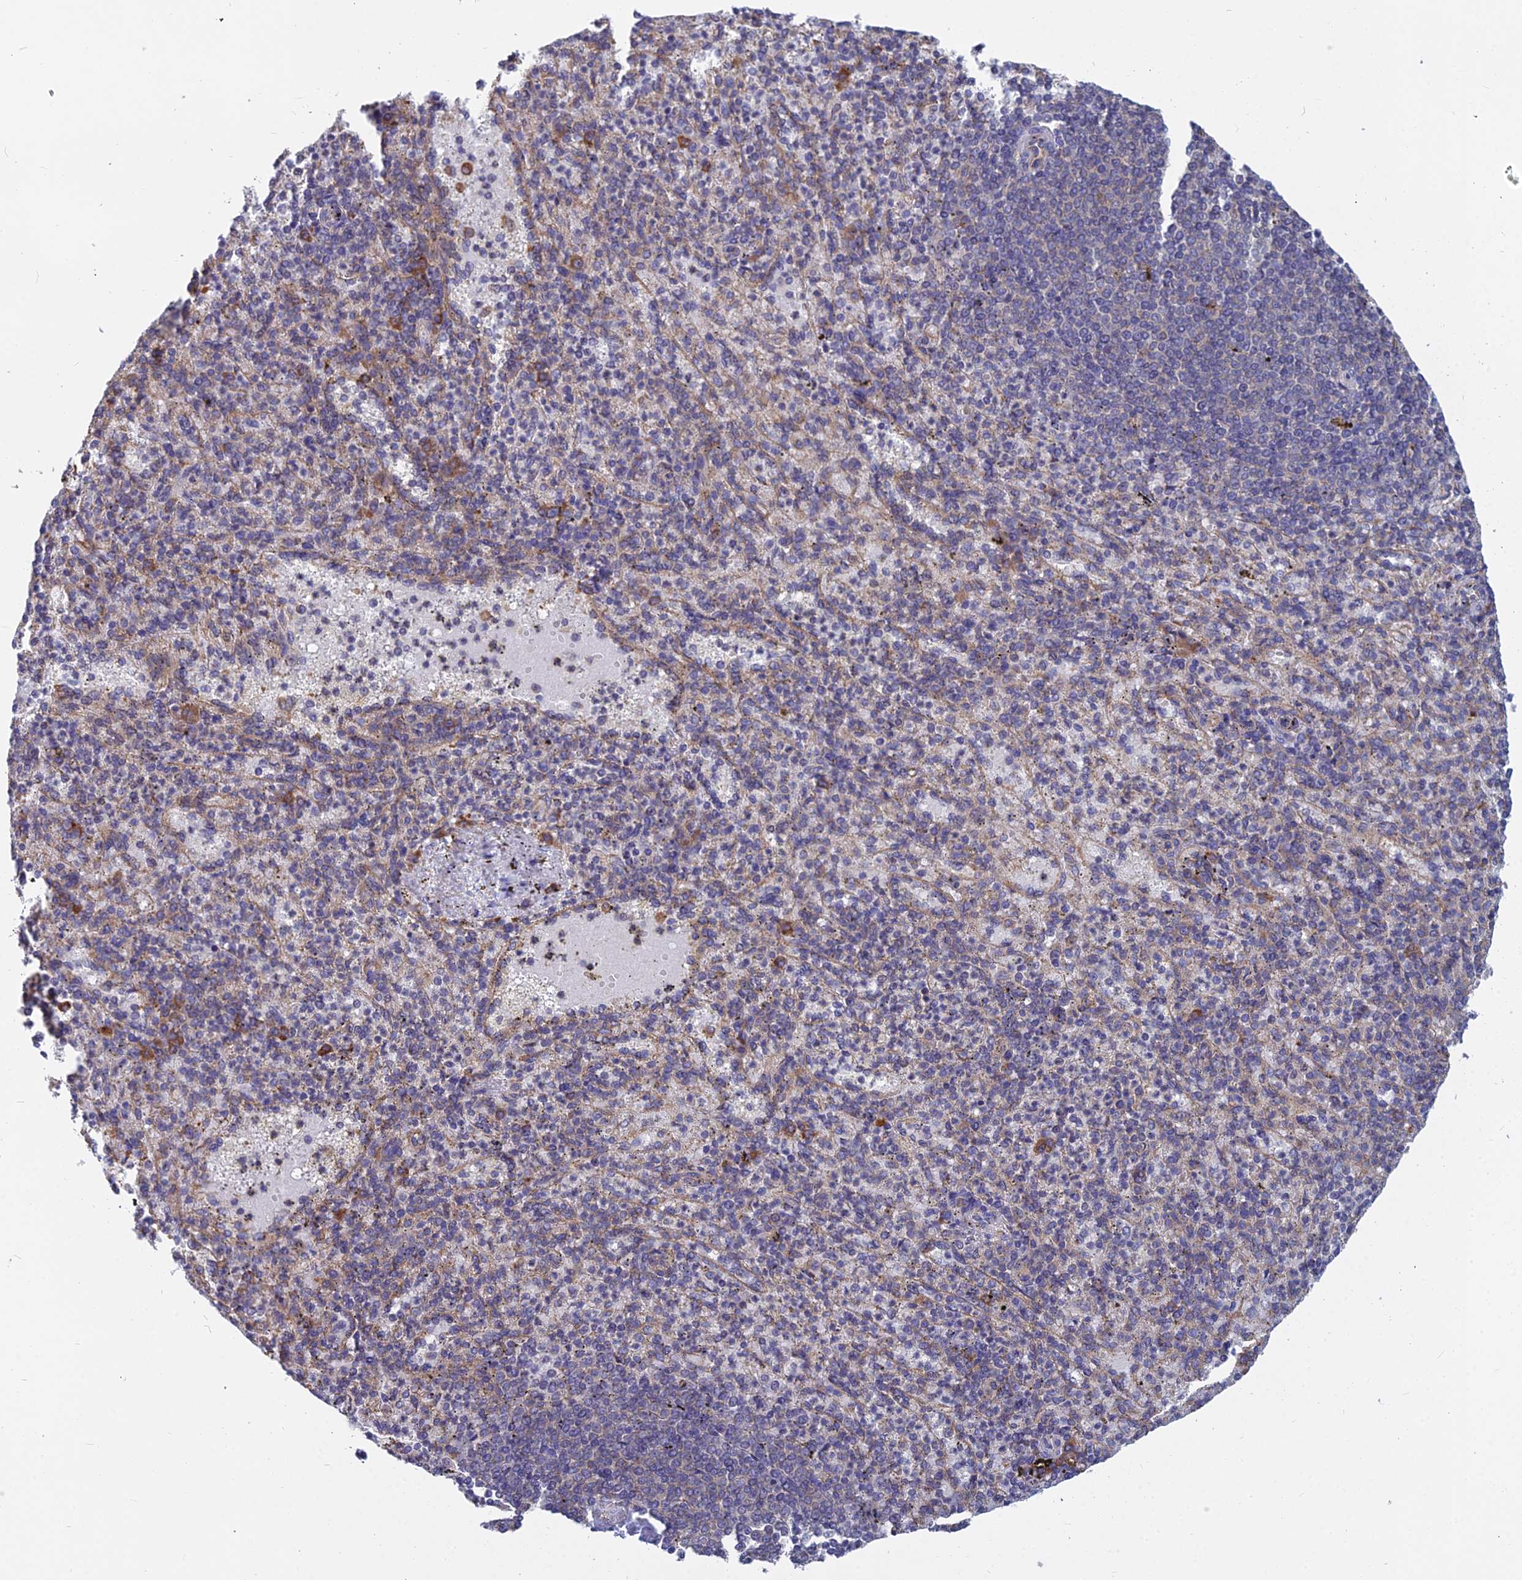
{"staining": {"intensity": "moderate", "quantity": "<25%", "location": "cytoplasmic/membranous"}, "tissue": "spleen", "cell_type": "Cells in red pulp", "image_type": "normal", "snomed": [{"axis": "morphology", "description": "Normal tissue, NOS"}, {"axis": "topography", "description": "Spleen"}], "caption": "IHC (DAB) staining of normal spleen reveals moderate cytoplasmic/membranous protein expression in approximately <25% of cells in red pulp.", "gene": "KIAA1143", "patient": {"sex": "female", "age": 74}}